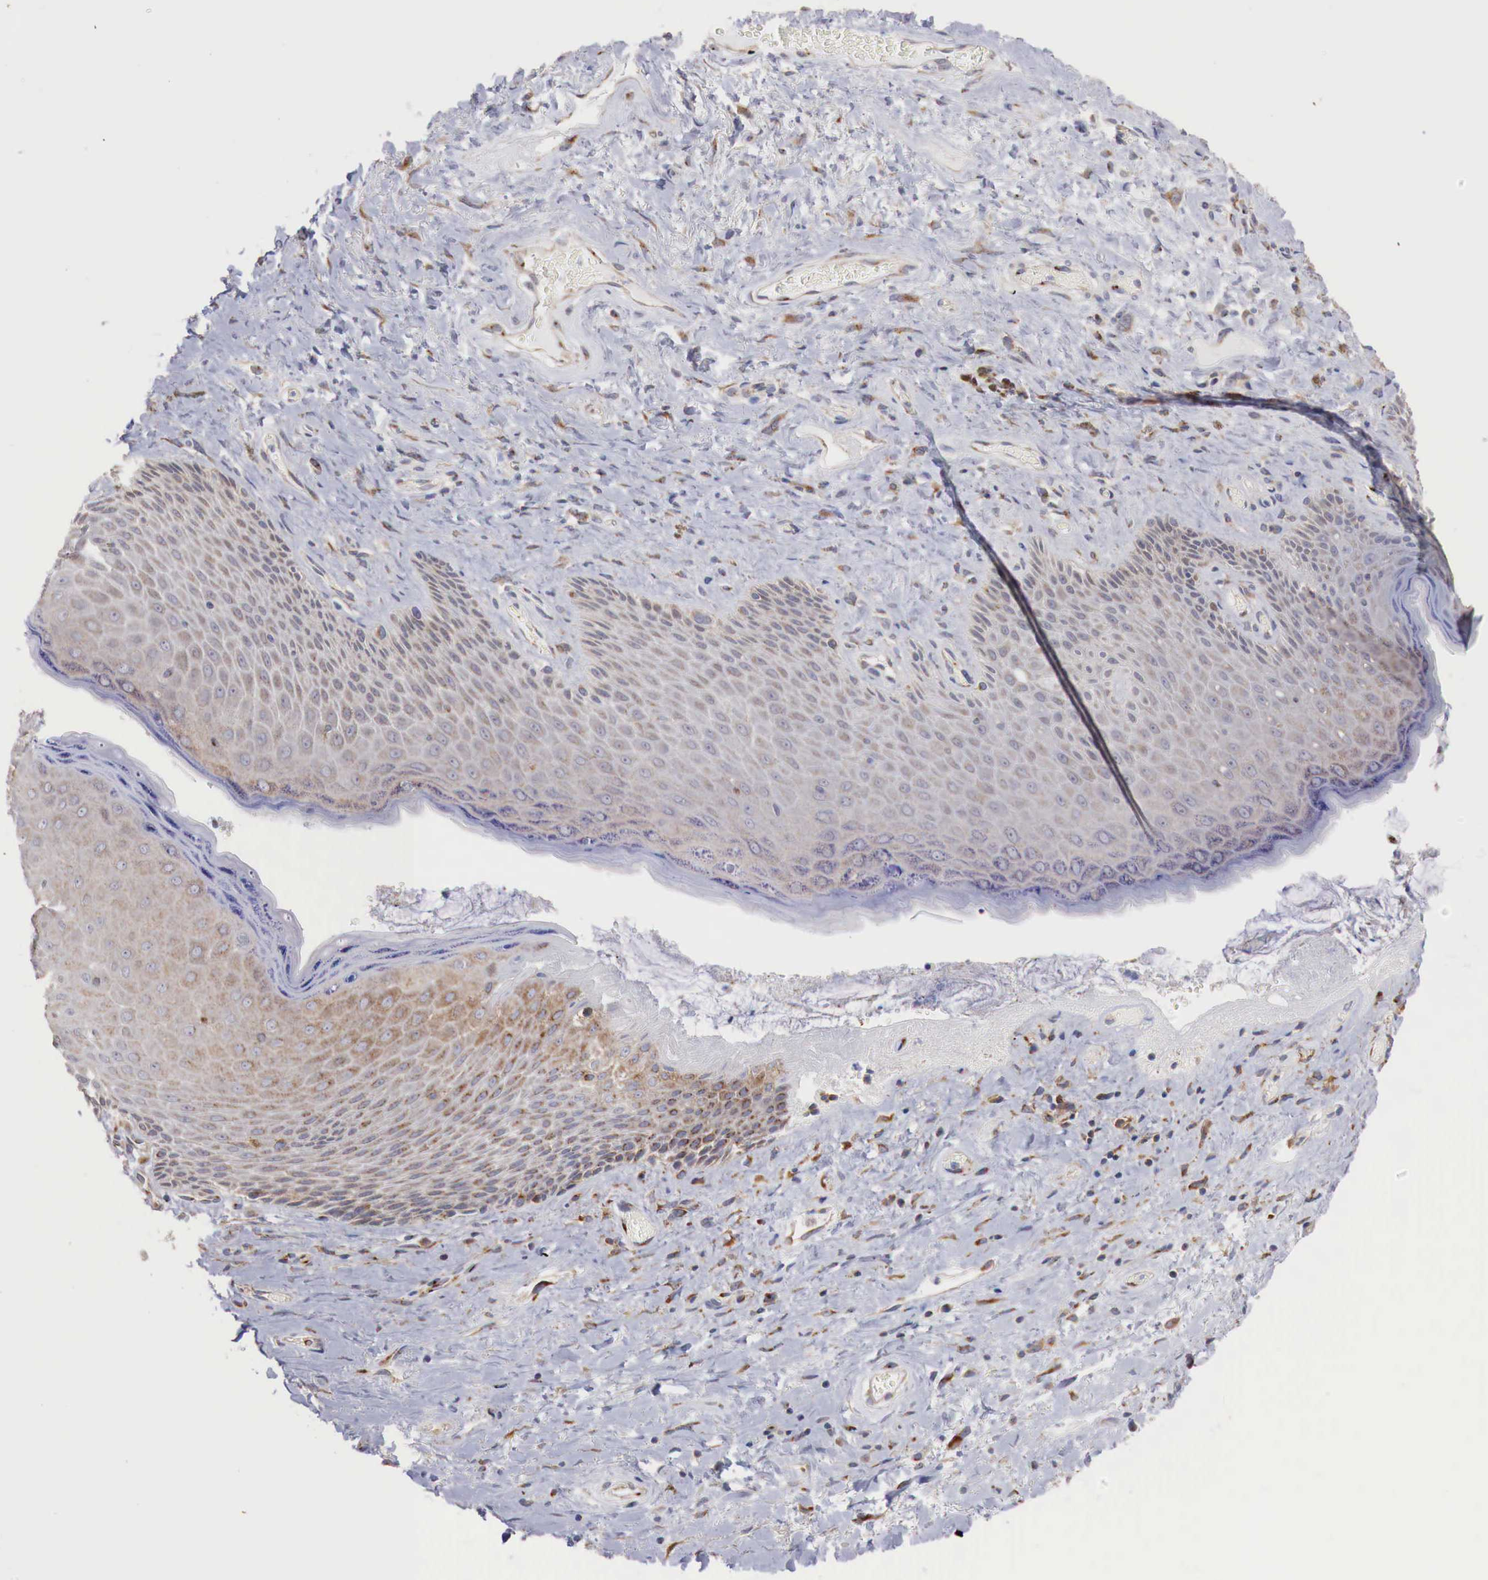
{"staining": {"intensity": "moderate", "quantity": ">75%", "location": "cytoplasmic/membranous"}, "tissue": "skin", "cell_type": "Epidermal cells", "image_type": "normal", "snomed": [{"axis": "morphology", "description": "Normal tissue, NOS"}, {"axis": "topography", "description": "Anal"}], "caption": "Immunohistochemistry (IHC) histopathology image of benign human skin stained for a protein (brown), which exhibits medium levels of moderate cytoplasmic/membranous staining in approximately >75% of epidermal cells.", "gene": "SYAP1", "patient": {"sex": "male", "age": 78}}